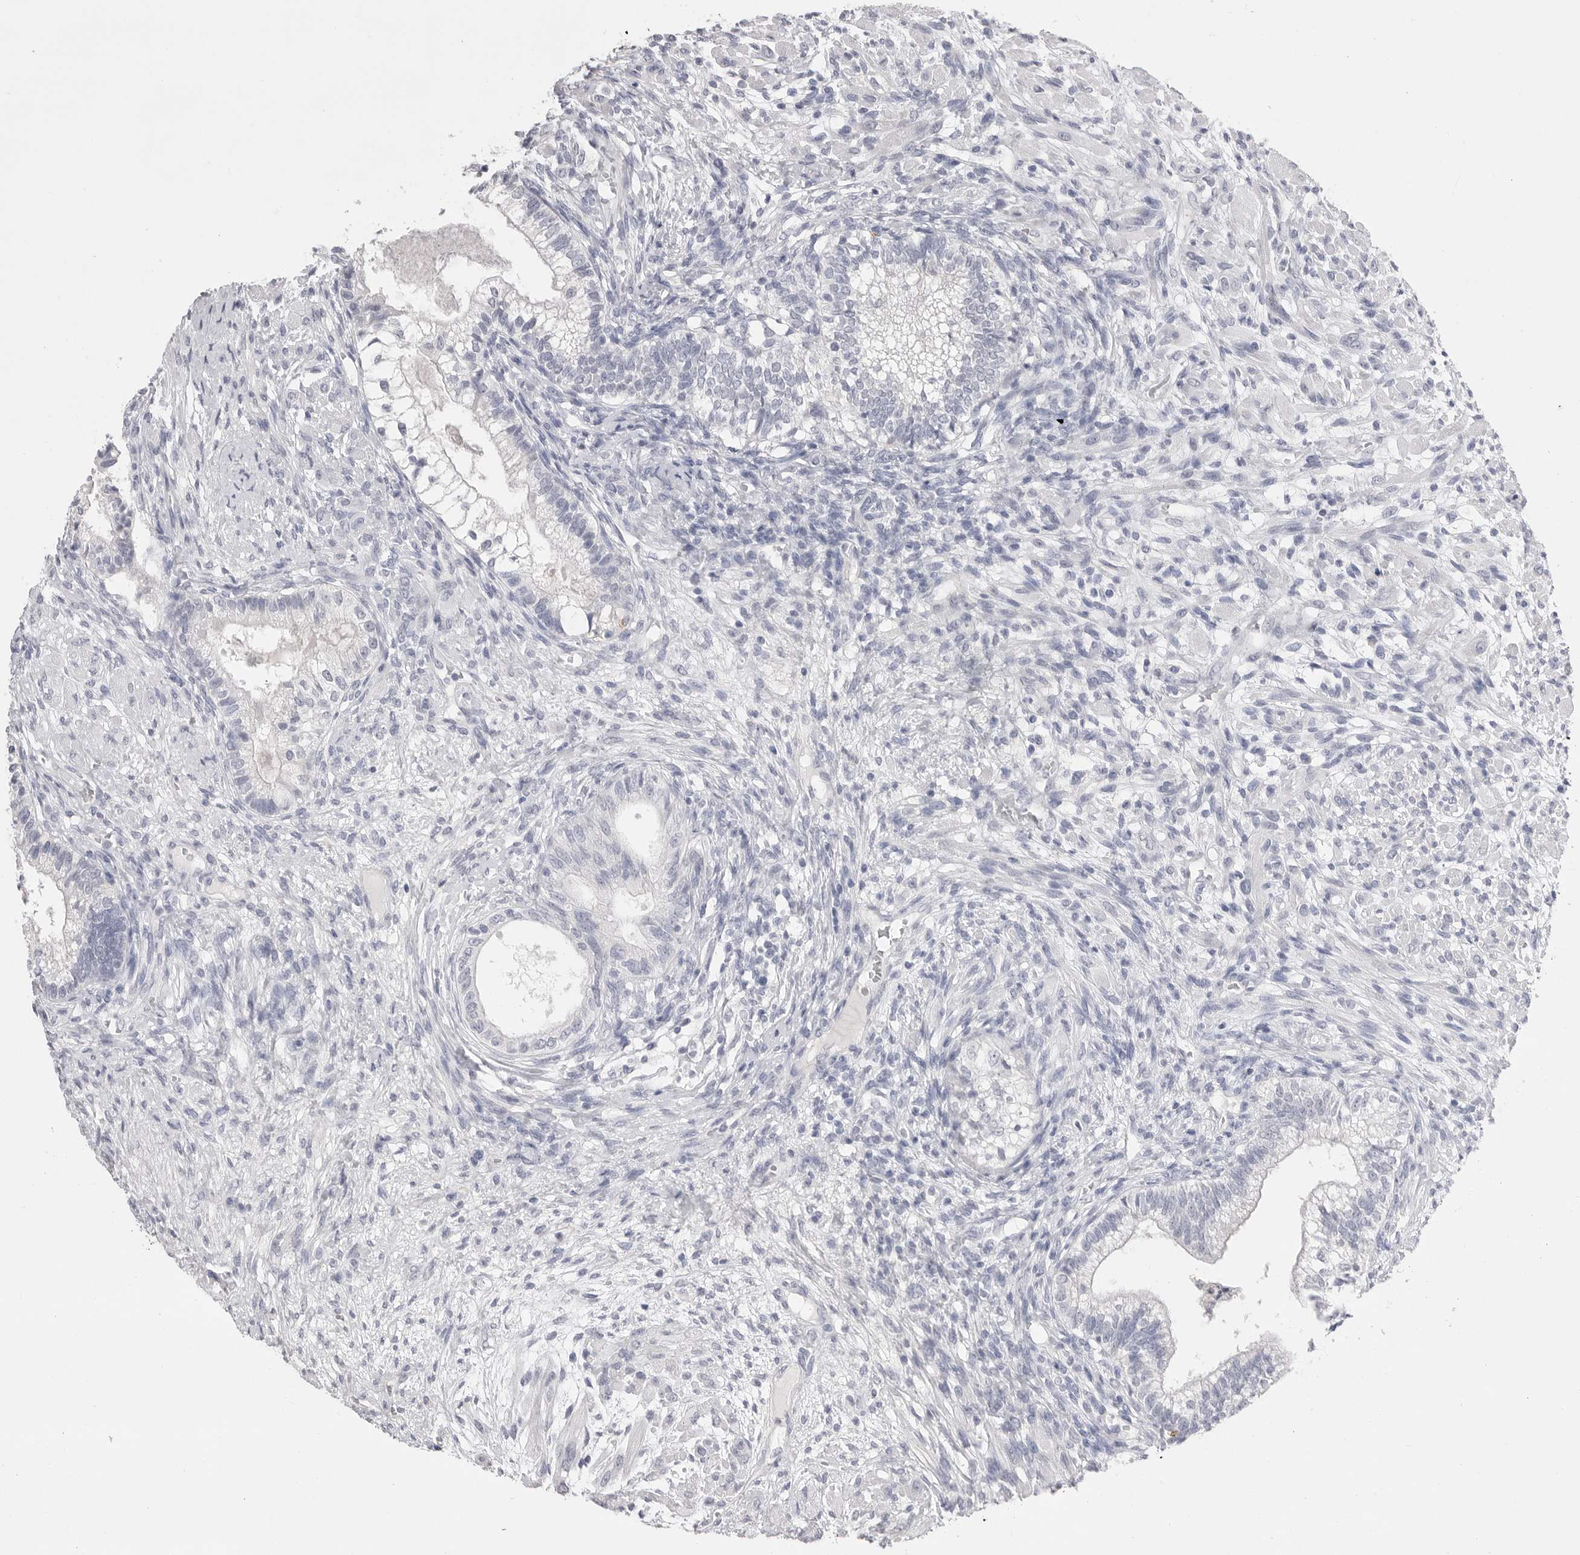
{"staining": {"intensity": "negative", "quantity": "none", "location": "none"}, "tissue": "testis cancer", "cell_type": "Tumor cells", "image_type": "cancer", "snomed": [{"axis": "morphology", "description": "Seminoma, NOS"}, {"axis": "morphology", "description": "Carcinoma, Embryonal, NOS"}, {"axis": "topography", "description": "Testis"}], "caption": "Tumor cells are negative for protein expression in human embryonal carcinoma (testis).", "gene": "CPB1", "patient": {"sex": "male", "age": 28}}